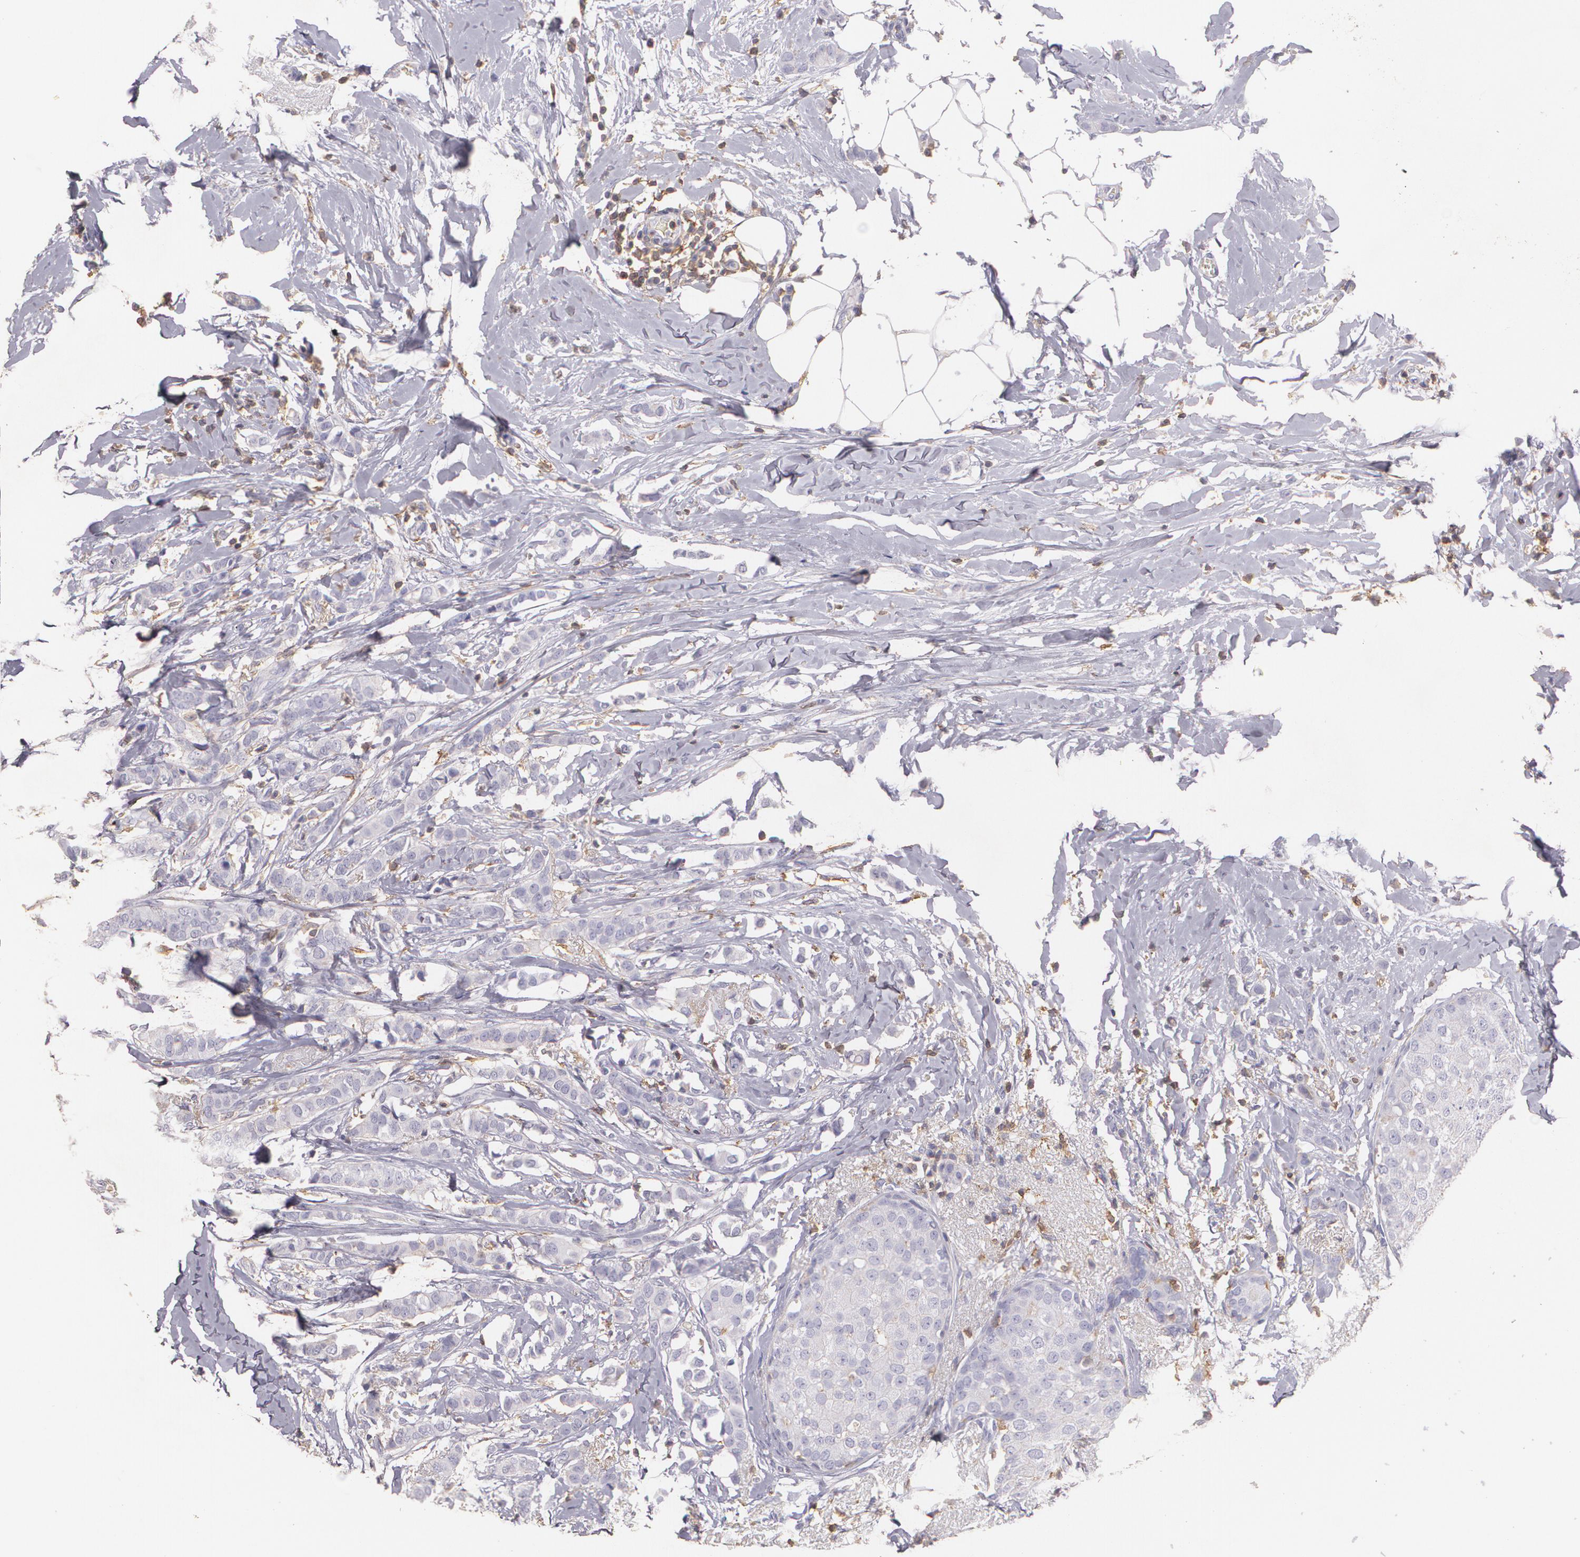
{"staining": {"intensity": "negative", "quantity": "none", "location": "none"}, "tissue": "breast cancer", "cell_type": "Tumor cells", "image_type": "cancer", "snomed": [{"axis": "morphology", "description": "Lobular carcinoma"}, {"axis": "topography", "description": "Breast"}], "caption": "Tumor cells are negative for protein expression in human breast cancer.", "gene": "TGFBR1", "patient": {"sex": "female", "age": 55}}